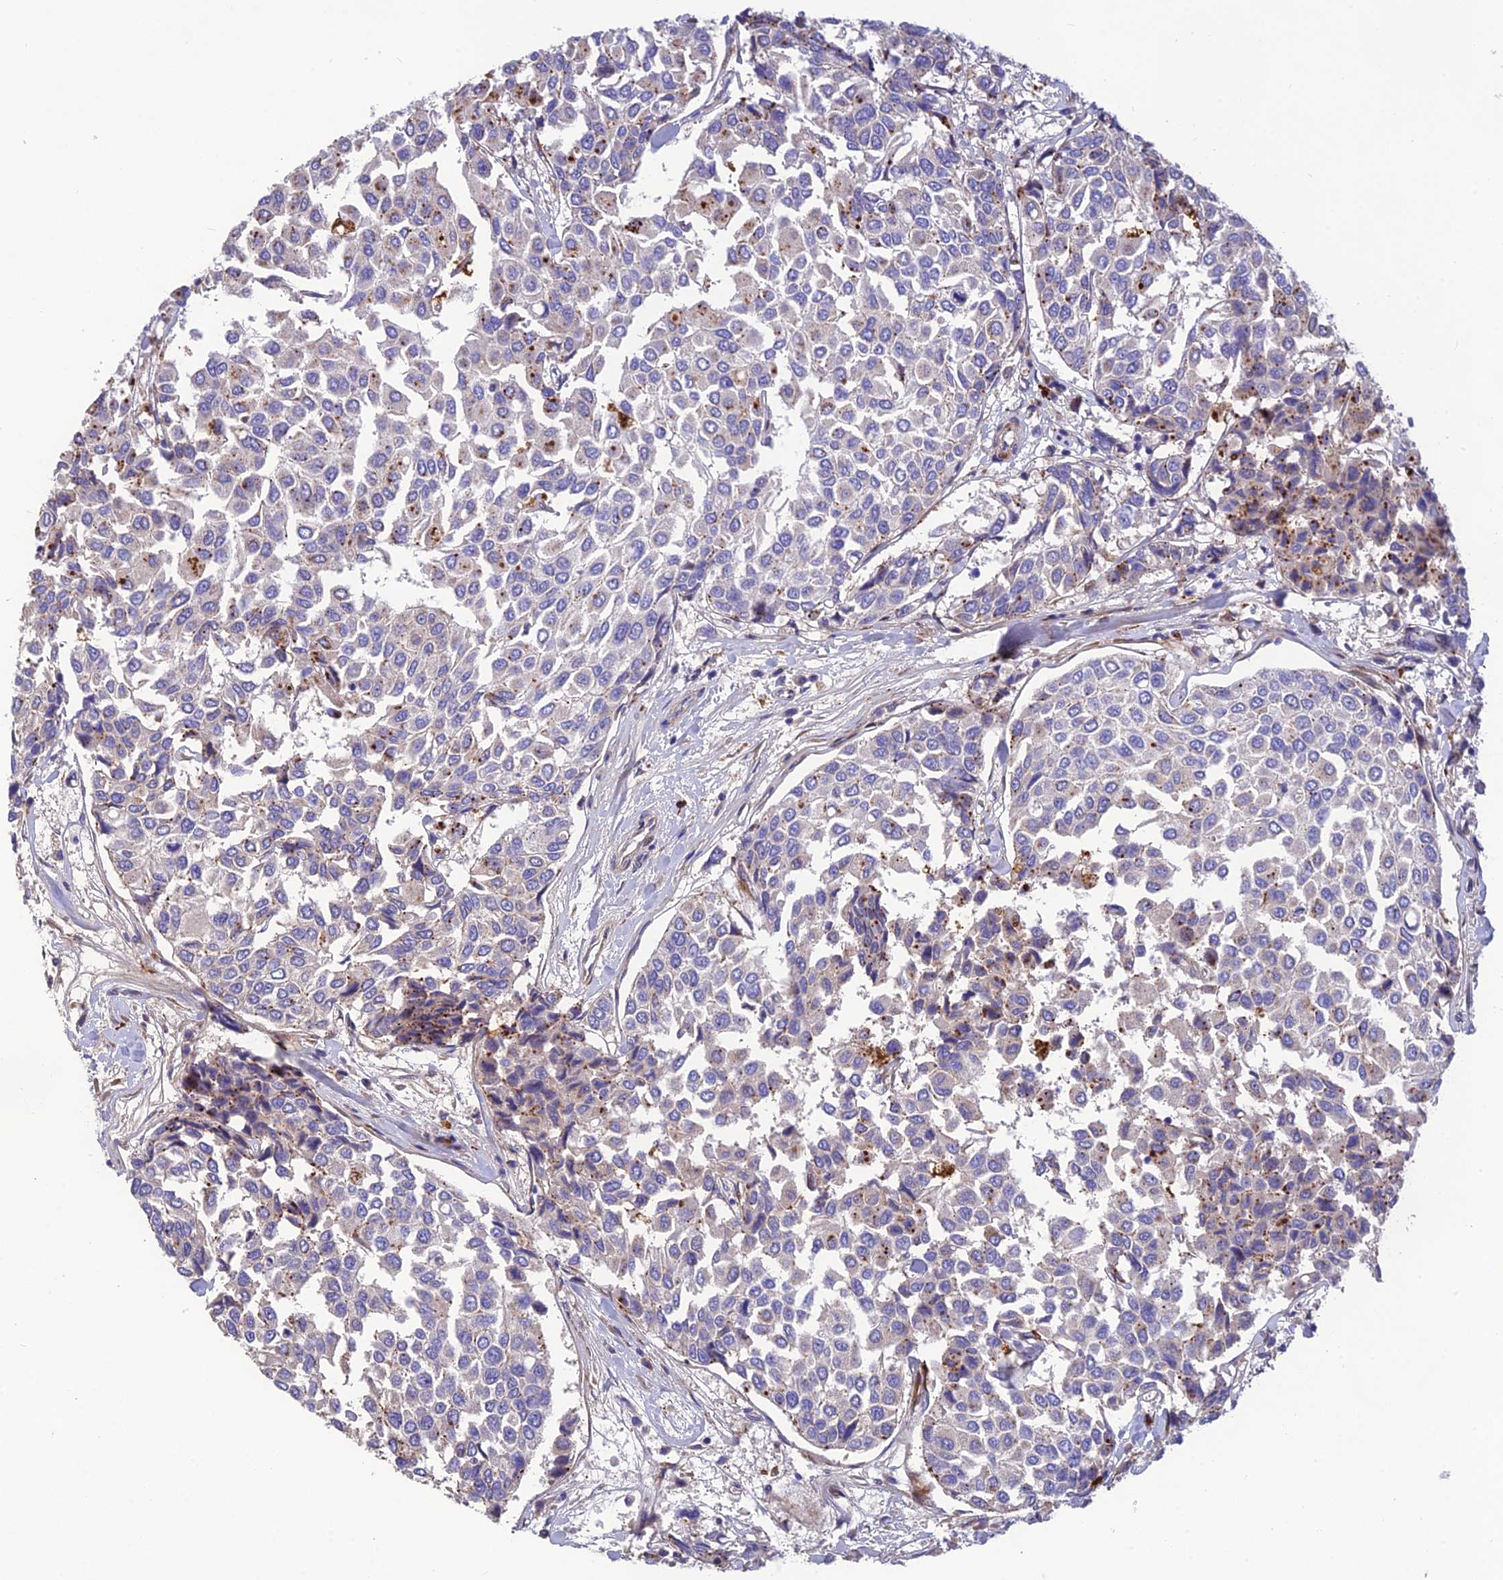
{"staining": {"intensity": "weak", "quantity": "<25%", "location": "cytoplasmic/membranous"}, "tissue": "breast cancer", "cell_type": "Tumor cells", "image_type": "cancer", "snomed": [{"axis": "morphology", "description": "Duct carcinoma"}, {"axis": "topography", "description": "Breast"}], "caption": "Immunohistochemistry micrograph of breast cancer (intraductal carcinoma) stained for a protein (brown), which displays no staining in tumor cells.", "gene": "CPSF4L", "patient": {"sex": "female", "age": 55}}